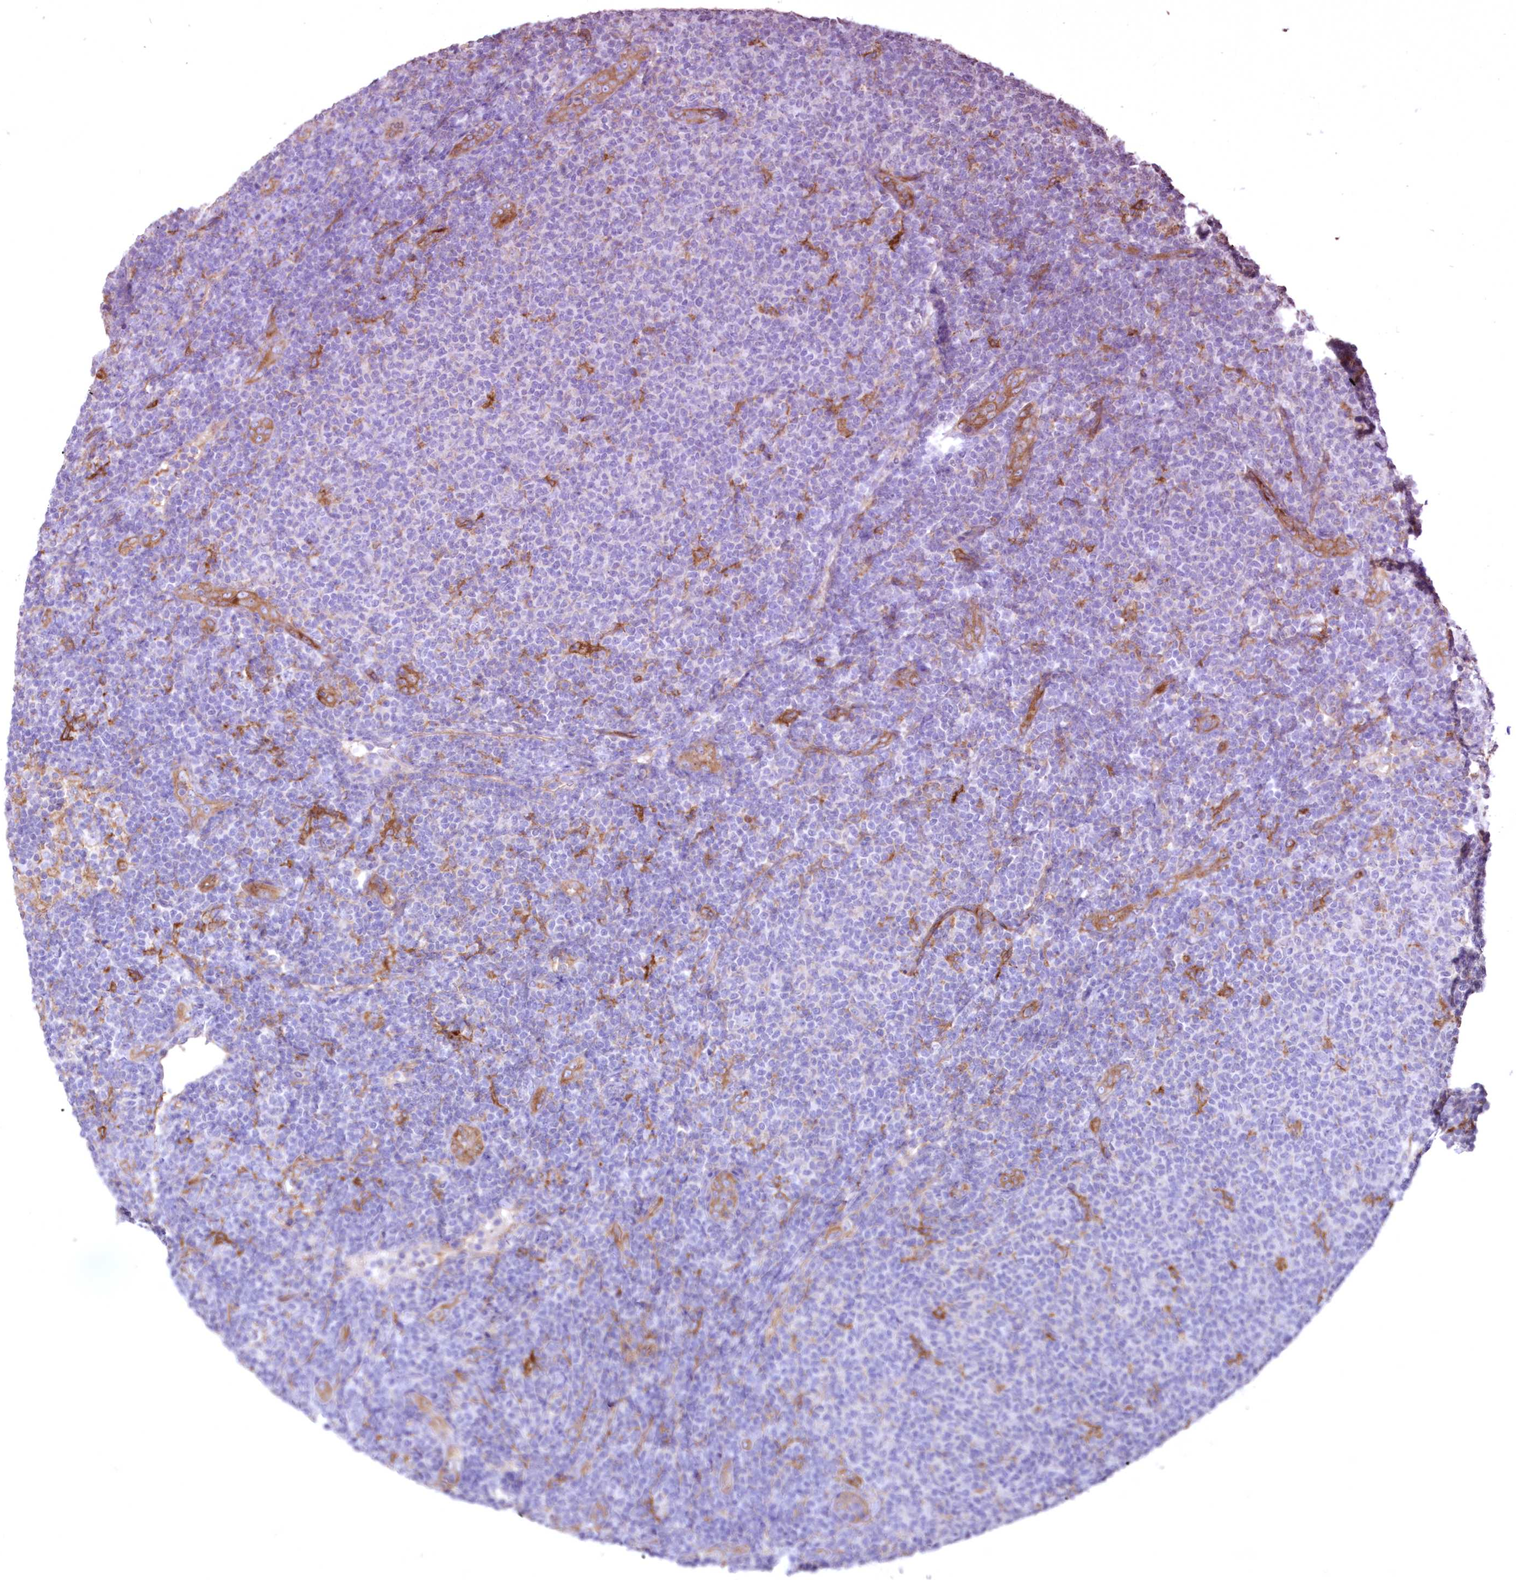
{"staining": {"intensity": "negative", "quantity": "none", "location": "none"}, "tissue": "lymphoma", "cell_type": "Tumor cells", "image_type": "cancer", "snomed": [{"axis": "morphology", "description": "Malignant lymphoma, non-Hodgkin's type, Low grade"}, {"axis": "topography", "description": "Lymph node"}], "caption": "Immunohistochemistry (IHC) image of neoplastic tissue: lymphoma stained with DAB (3,3'-diaminobenzidine) reveals no significant protein expression in tumor cells.", "gene": "FCHO2", "patient": {"sex": "male", "age": 66}}